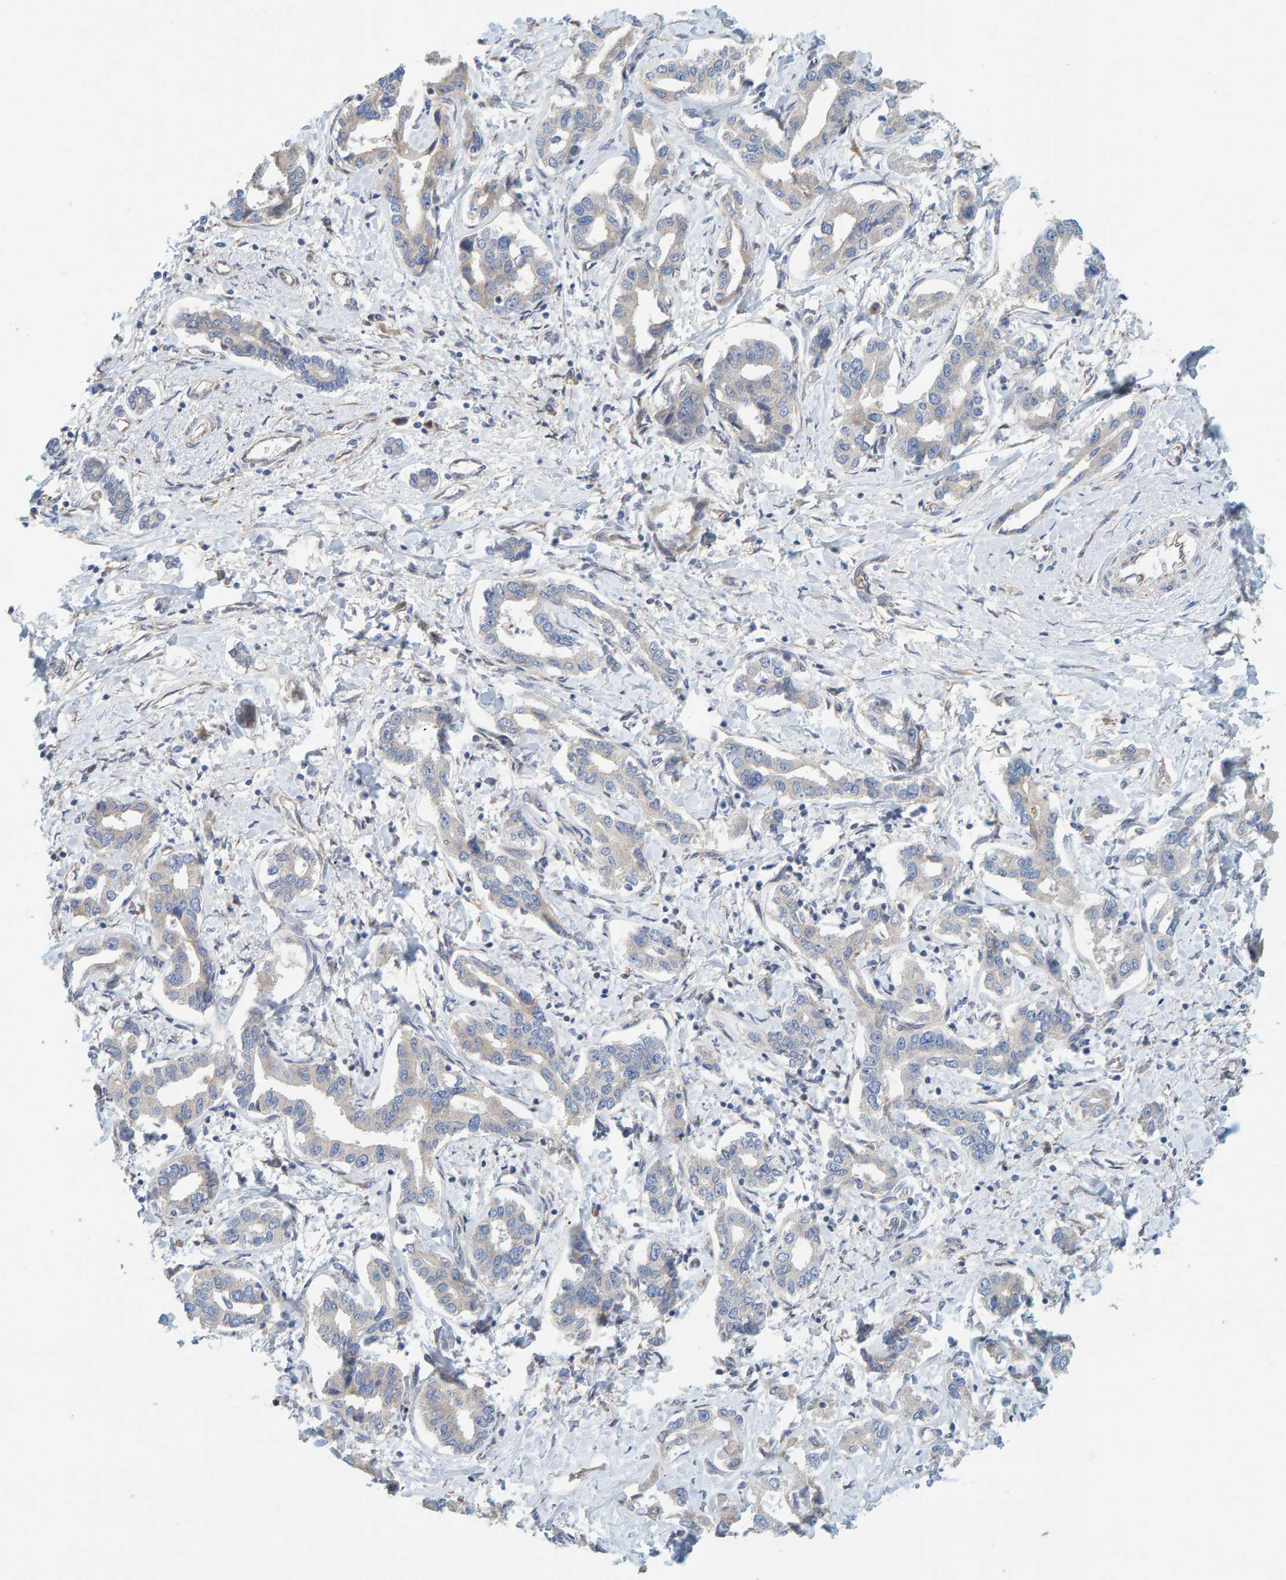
{"staining": {"intensity": "negative", "quantity": "none", "location": "none"}, "tissue": "liver cancer", "cell_type": "Tumor cells", "image_type": "cancer", "snomed": [{"axis": "morphology", "description": "Cholangiocarcinoma"}, {"axis": "topography", "description": "Liver"}], "caption": "DAB (3,3'-diaminobenzidine) immunohistochemical staining of human cholangiocarcinoma (liver) displays no significant staining in tumor cells. The staining was performed using DAB to visualize the protein expression in brown, while the nuclei were stained in blue with hematoxylin (Magnification: 20x).", "gene": "PRKD2", "patient": {"sex": "male", "age": 59}}